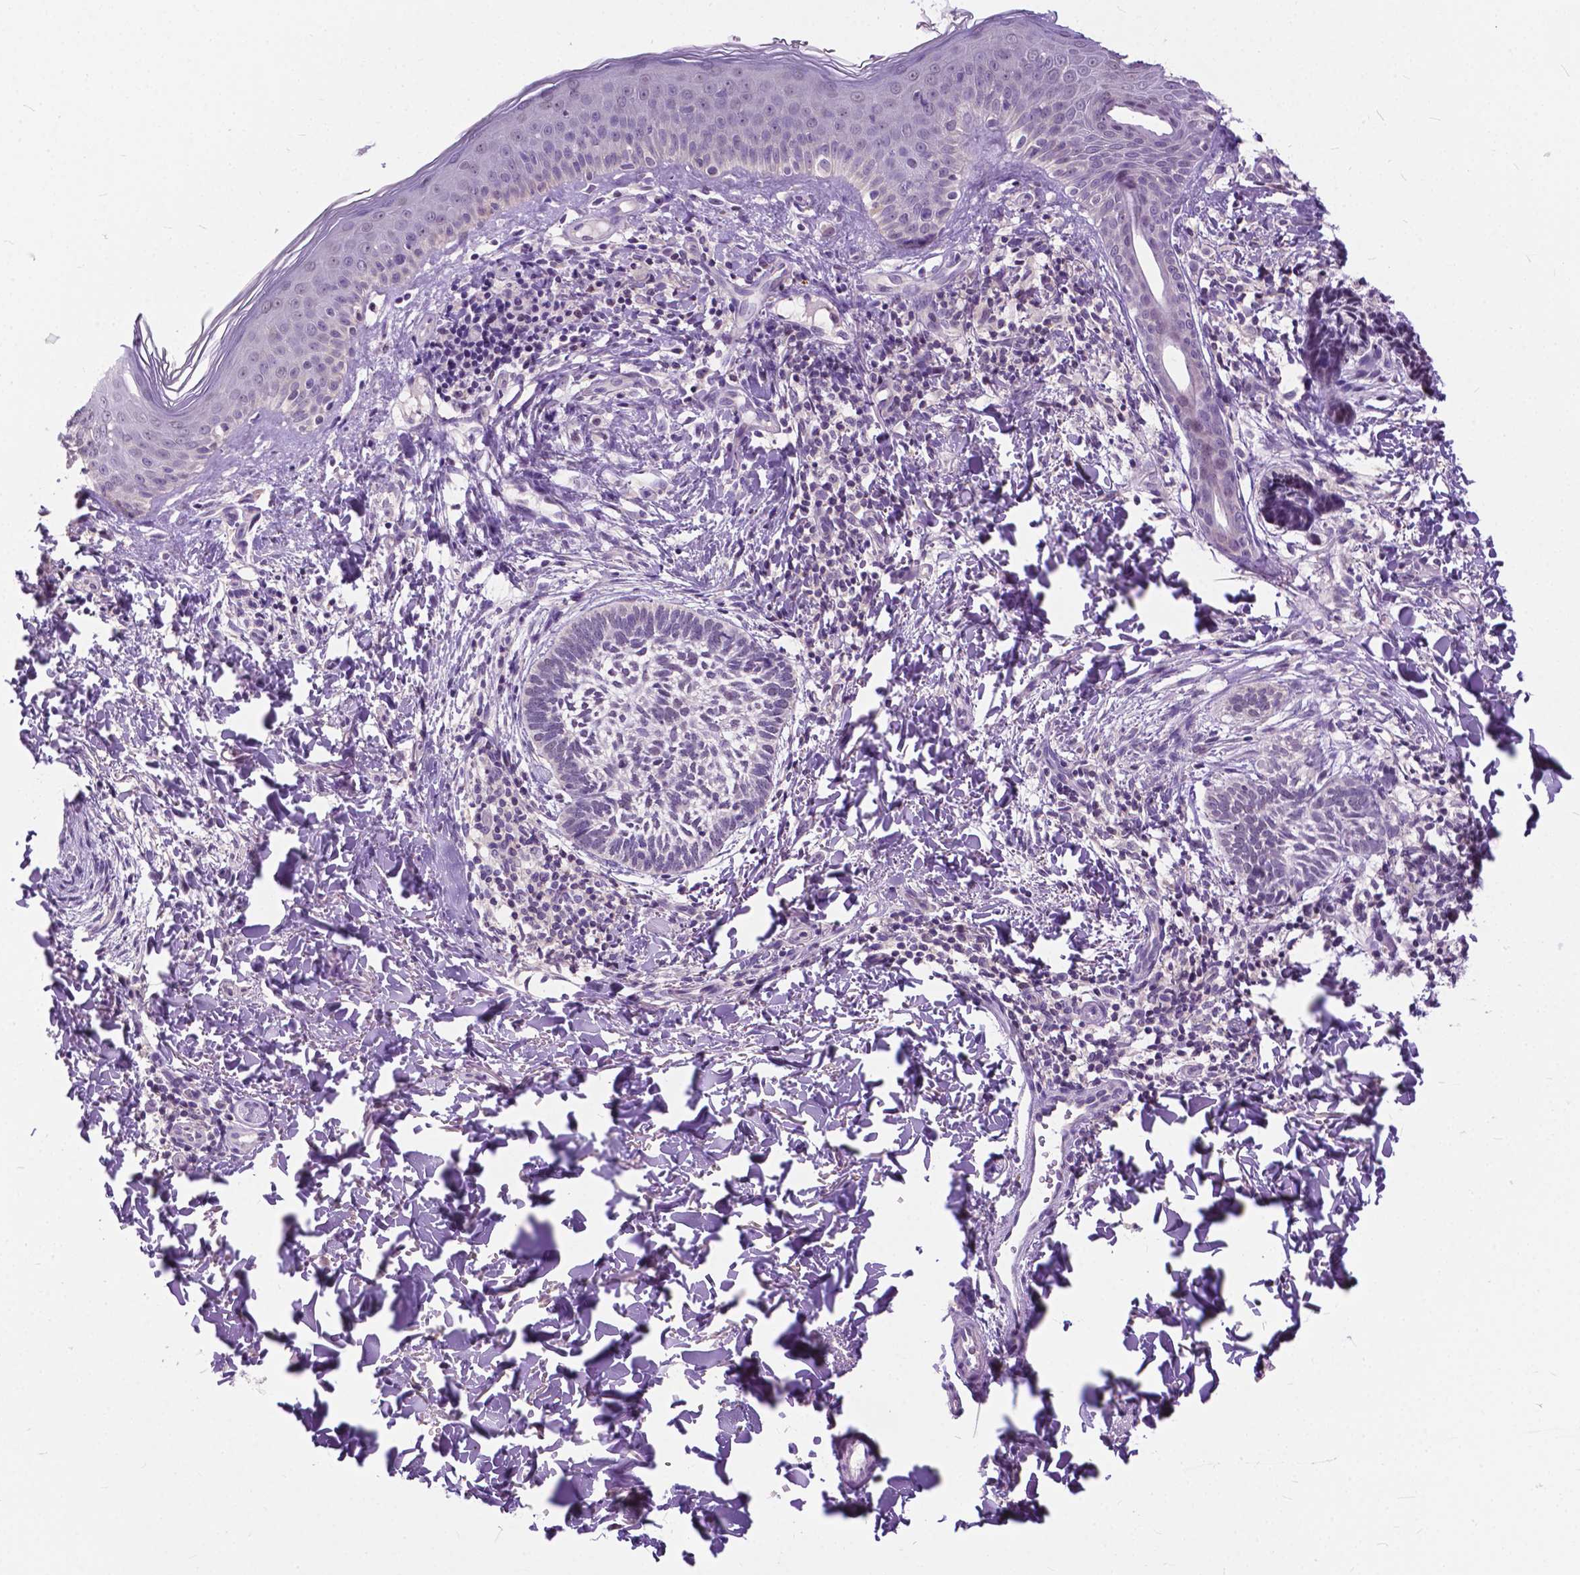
{"staining": {"intensity": "negative", "quantity": "none", "location": "none"}, "tissue": "skin cancer", "cell_type": "Tumor cells", "image_type": "cancer", "snomed": [{"axis": "morphology", "description": "Normal tissue, NOS"}, {"axis": "morphology", "description": "Basal cell carcinoma"}, {"axis": "topography", "description": "Skin"}], "caption": "Tumor cells are negative for brown protein staining in basal cell carcinoma (skin).", "gene": "TTC9B", "patient": {"sex": "male", "age": 46}}